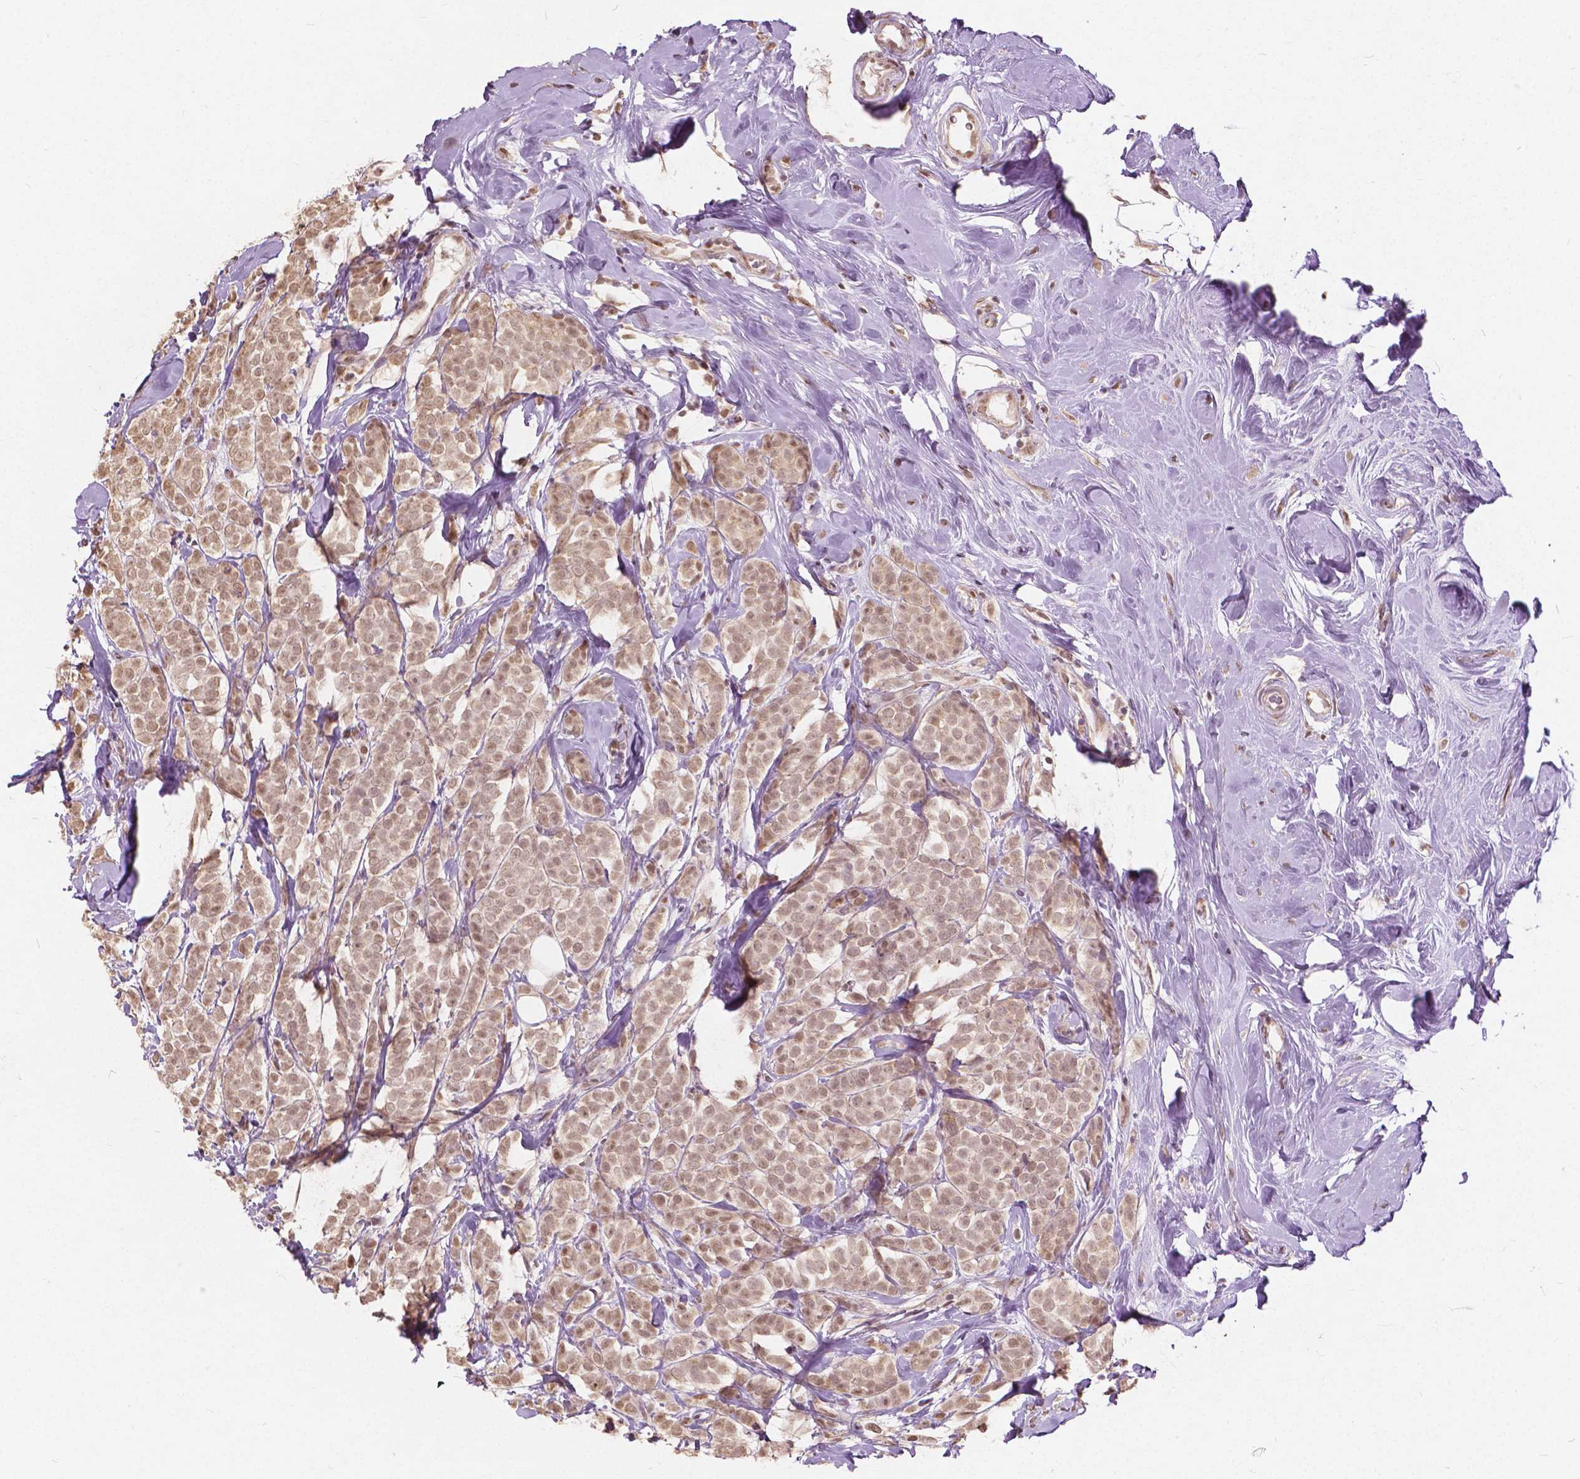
{"staining": {"intensity": "moderate", "quantity": ">75%", "location": "nuclear"}, "tissue": "breast cancer", "cell_type": "Tumor cells", "image_type": "cancer", "snomed": [{"axis": "morphology", "description": "Lobular carcinoma"}, {"axis": "topography", "description": "Breast"}], "caption": "Immunohistochemical staining of breast lobular carcinoma displays medium levels of moderate nuclear positivity in about >75% of tumor cells. (Stains: DAB in brown, nuclei in blue, Microscopy: brightfield microscopy at high magnification).", "gene": "HOXA10", "patient": {"sex": "female", "age": 49}}